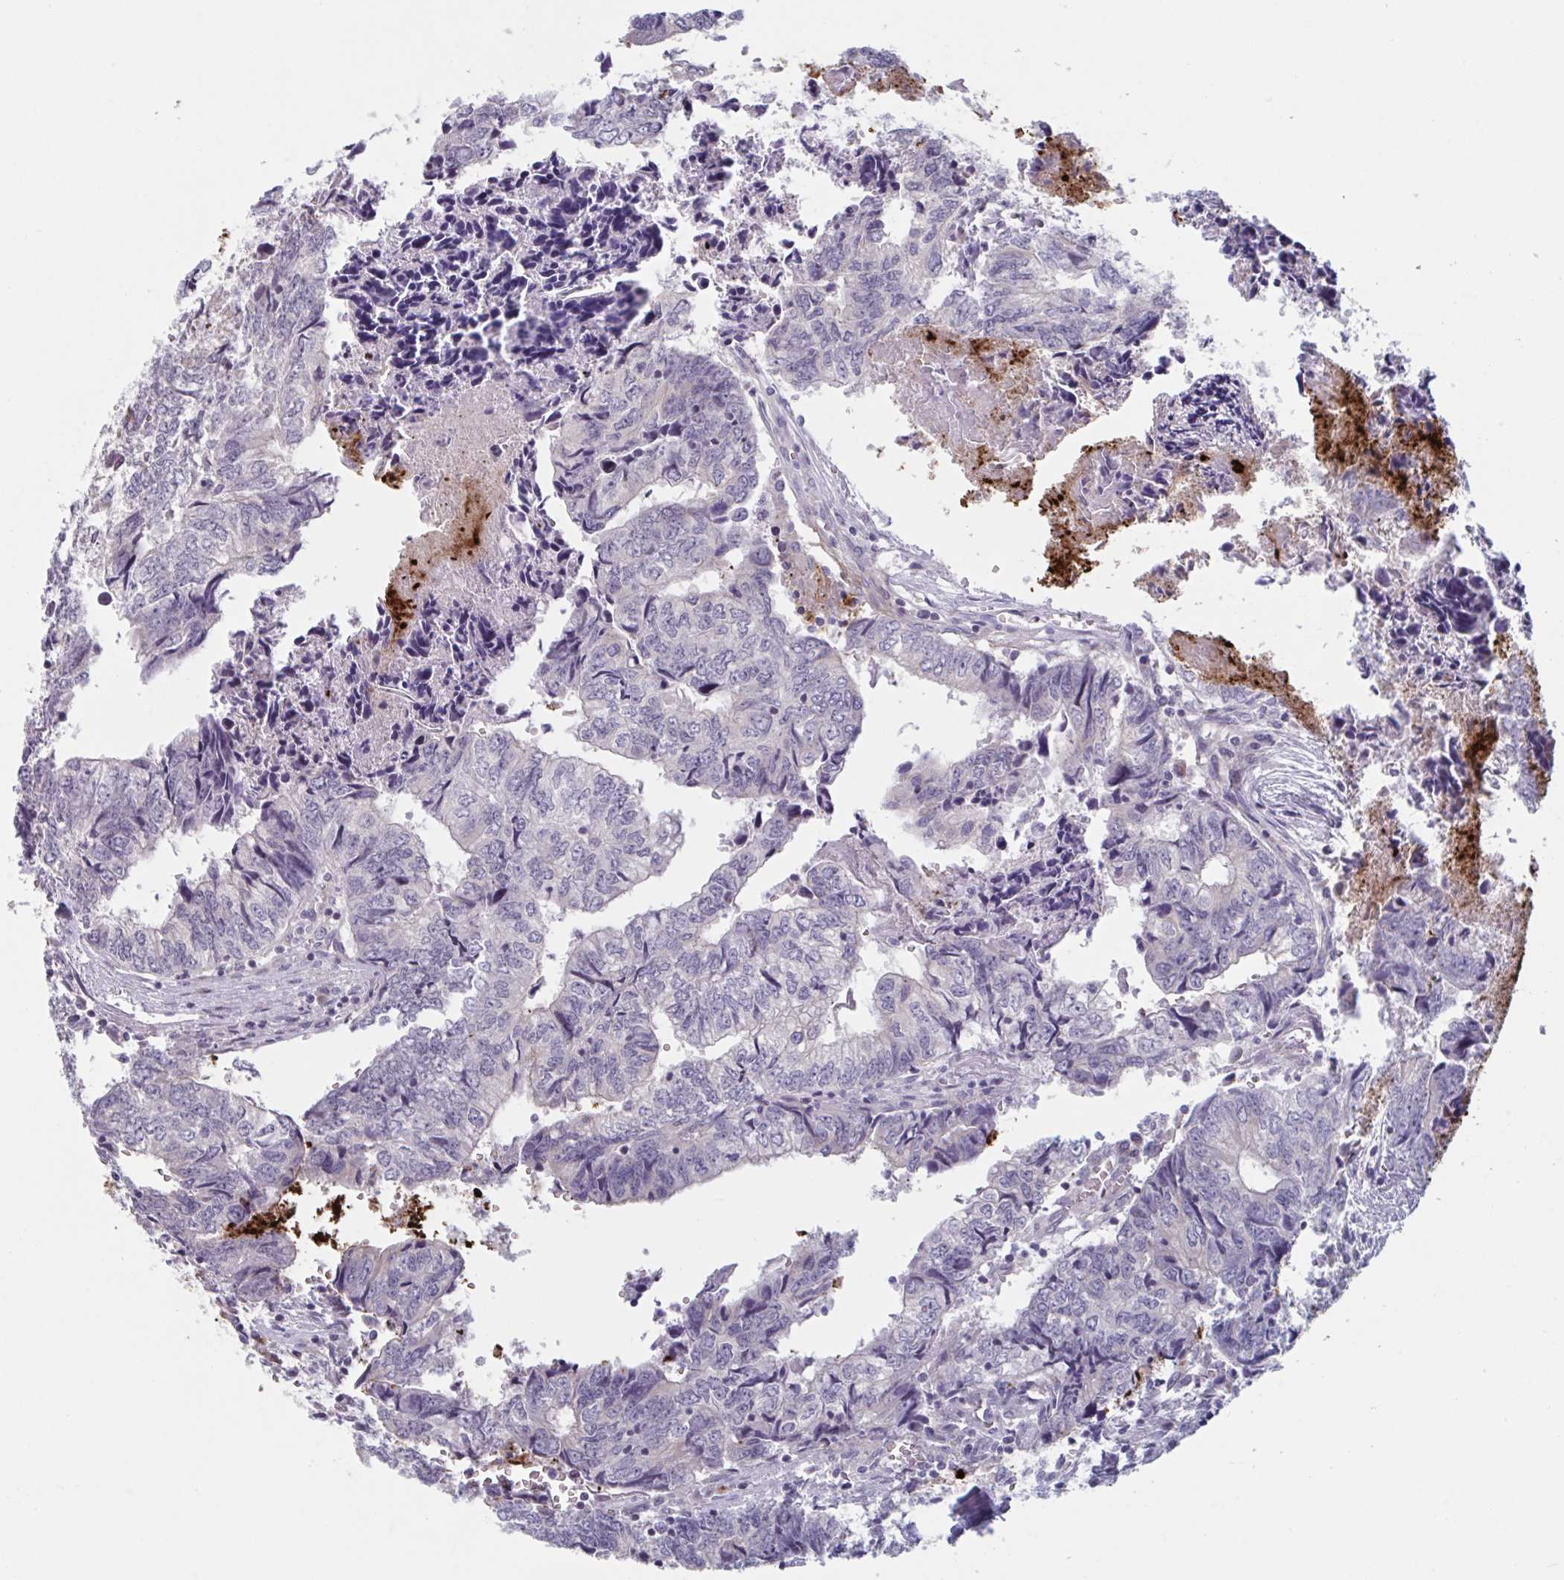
{"staining": {"intensity": "negative", "quantity": "none", "location": "none"}, "tissue": "colorectal cancer", "cell_type": "Tumor cells", "image_type": "cancer", "snomed": [{"axis": "morphology", "description": "Adenocarcinoma, NOS"}, {"axis": "topography", "description": "Colon"}], "caption": "This is an IHC image of human colorectal adenocarcinoma. There is no staining in tumor cells.", "gene": "TNFSF10", "patient": {"sex": "male", "age": 86}}